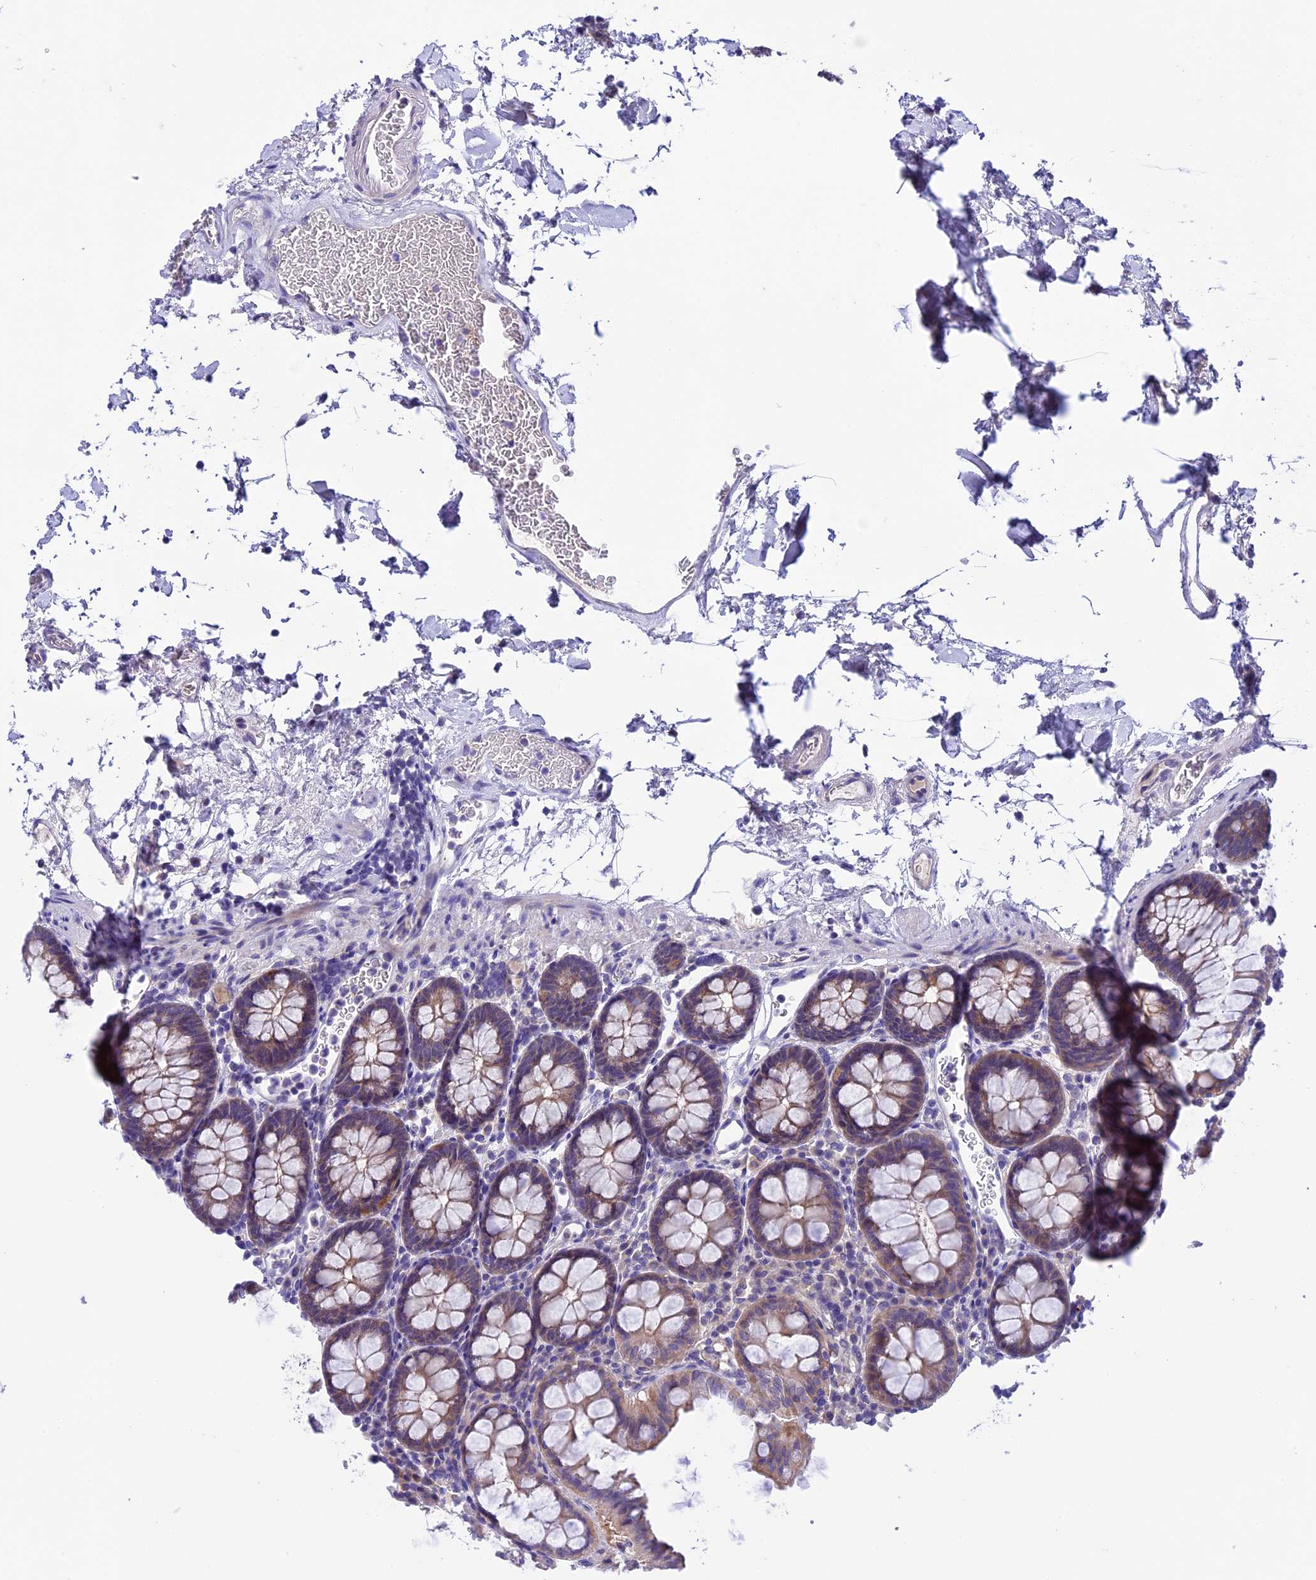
{"staining": {"intensity": "negative", "quantity": "none", "location": "none"}, "tissue": "colon", "cell_type": "Endothelial cells", "image_type": "normal", "snomed": [{"axis": "morphology", "description": "Normal tissue, NOS"}, {"axis": "topography", "description": "Colon"}], "caption": "This is an immunohistochemistry histopathology image of unremarkable colon. There is no staining in endothelial cells.", "gene": "XKR7", "patient": {"sex": "male", "age": 75}}